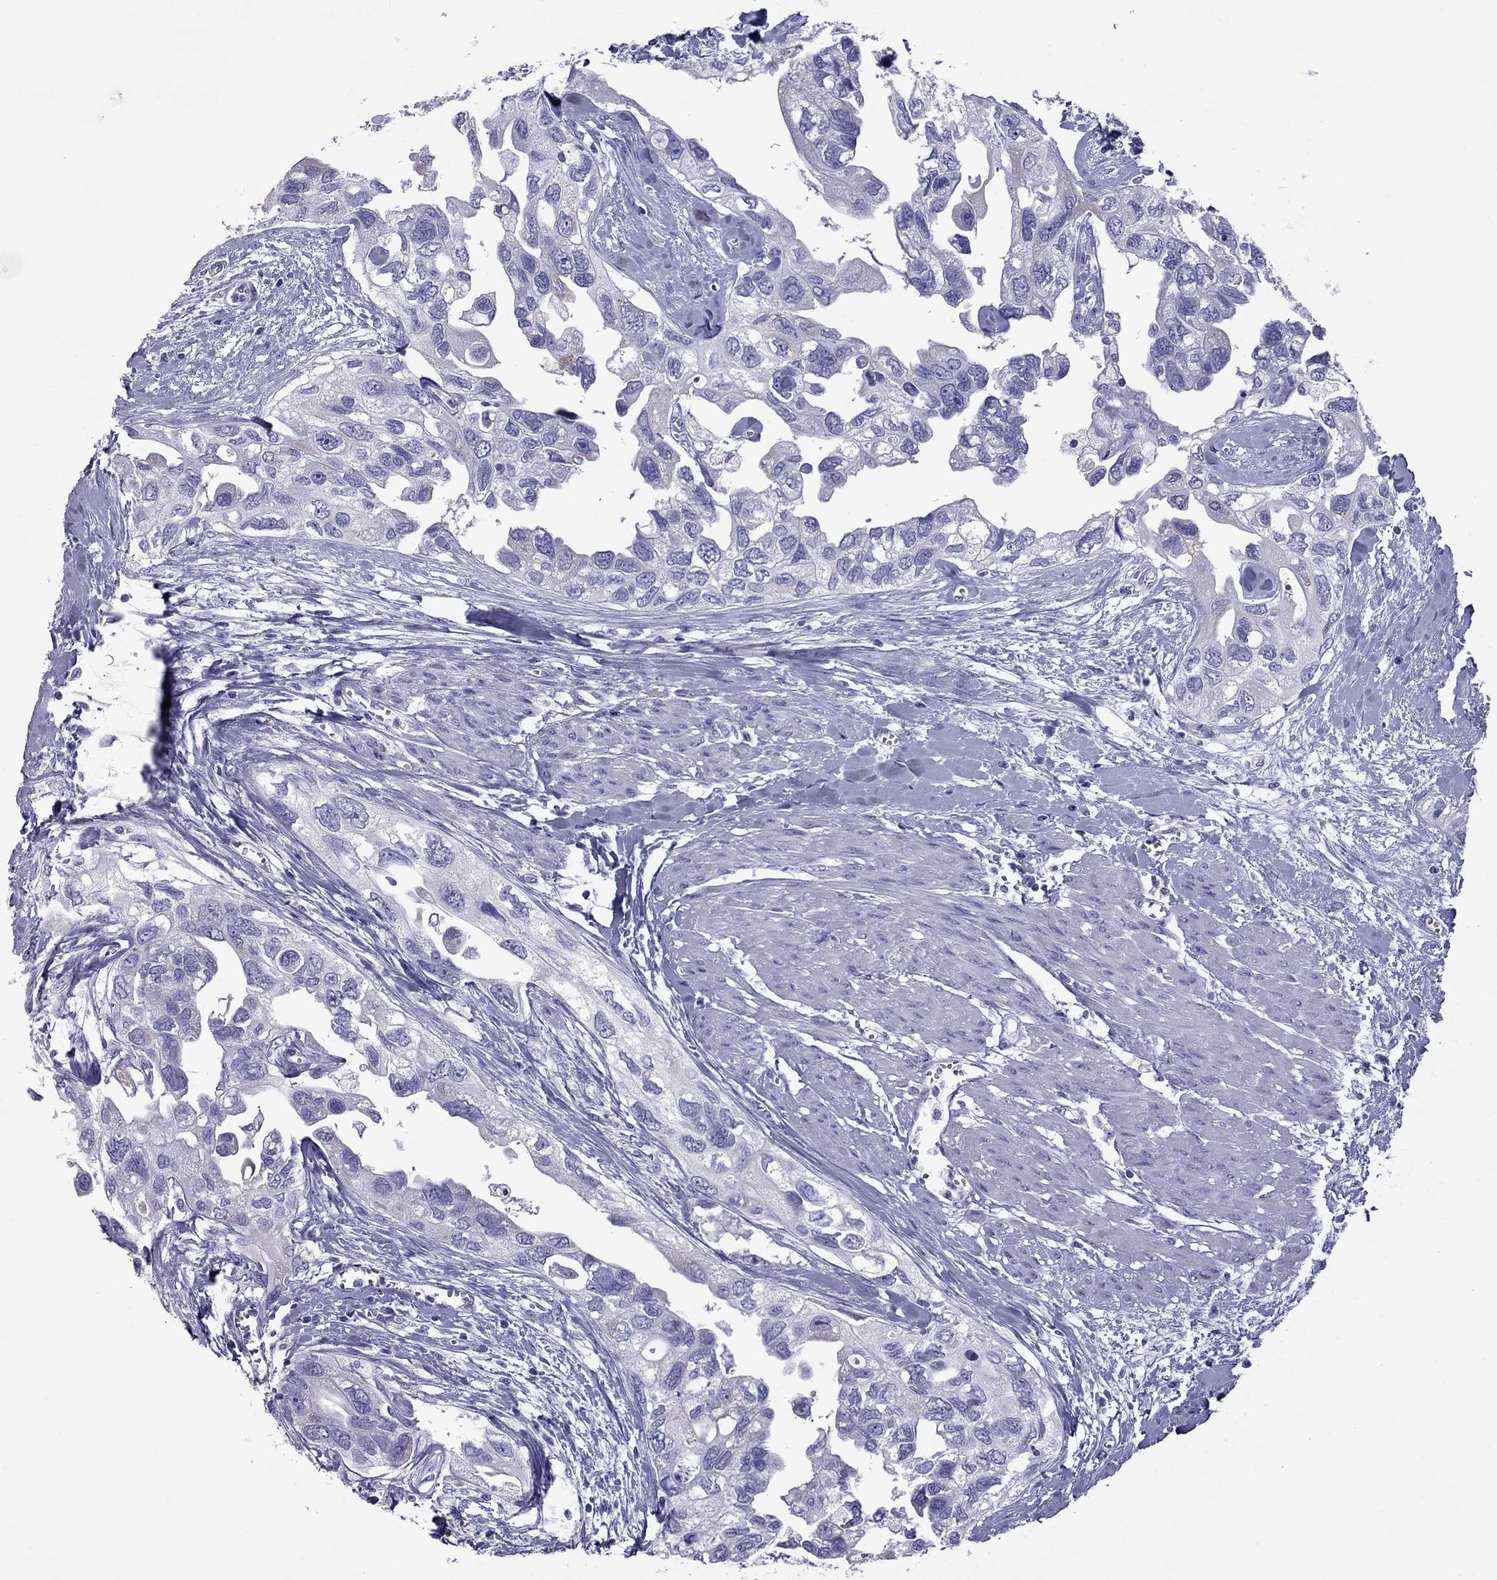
{"staining": {"intensity": "negative", "quantity": "none", "location": "none"}, "tissue": "urothelial cancer", "cell_type": "Tumor cells", "image_type": "cancer", "snomed": [{"axis": "morphology", "description": "Urothelial carcinoma, High grade"}, {"axis": "topography", "description": "Urinary bladder"}], "caption": "Tumor cells are negative for brown protein staining in urothelial cancer. (DAB immunohistochemistry (IHC), high magnification).", "gene": "TTLL13", "patient": {"sex": "male", "age": 59}}